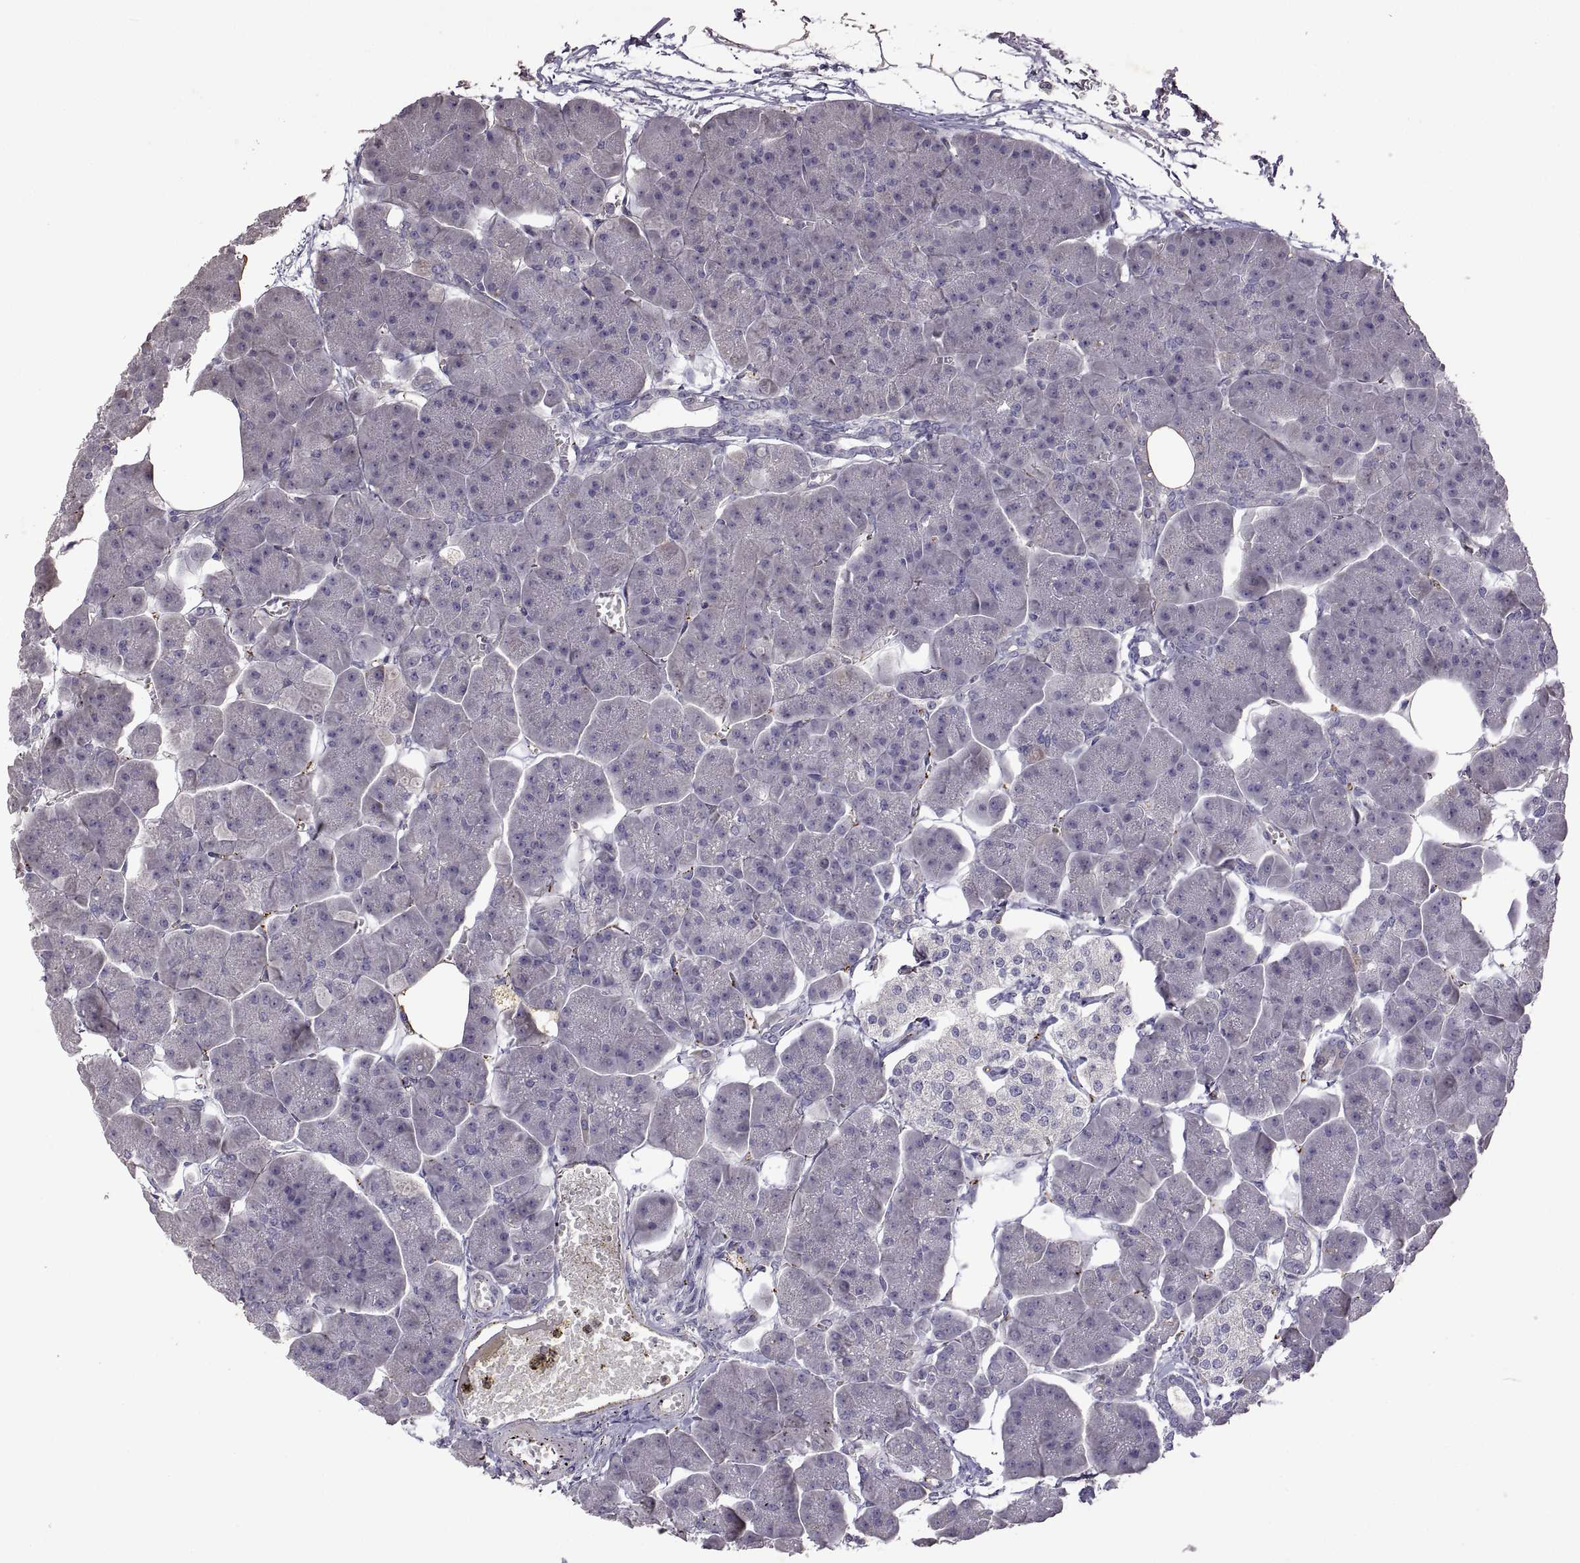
{"staining": {"intensity": "negative", "quantity": "none", "location": "none"}, "tissue": "pancreas", "cell_type": "Exocrine glandular cells", "image_type": "normal", "snomed": [{"axis": "morphology", "description": "Normal tissue, NOS"}, {"axis": "topography", "description": "Adipose tissue"}, {"axis": "topography", "description": "Pancreas"}, {"axis": "topography", "description": "Peripheral nerve tissue"}], "caption": "Benign pancreas was stained to show a protein in brown. There is no significant positivity in exocrine glandular cells. Nuclei are stained in blue.", "gene": "DEFB136", "patient": {"sex": "female", "age": 58}}